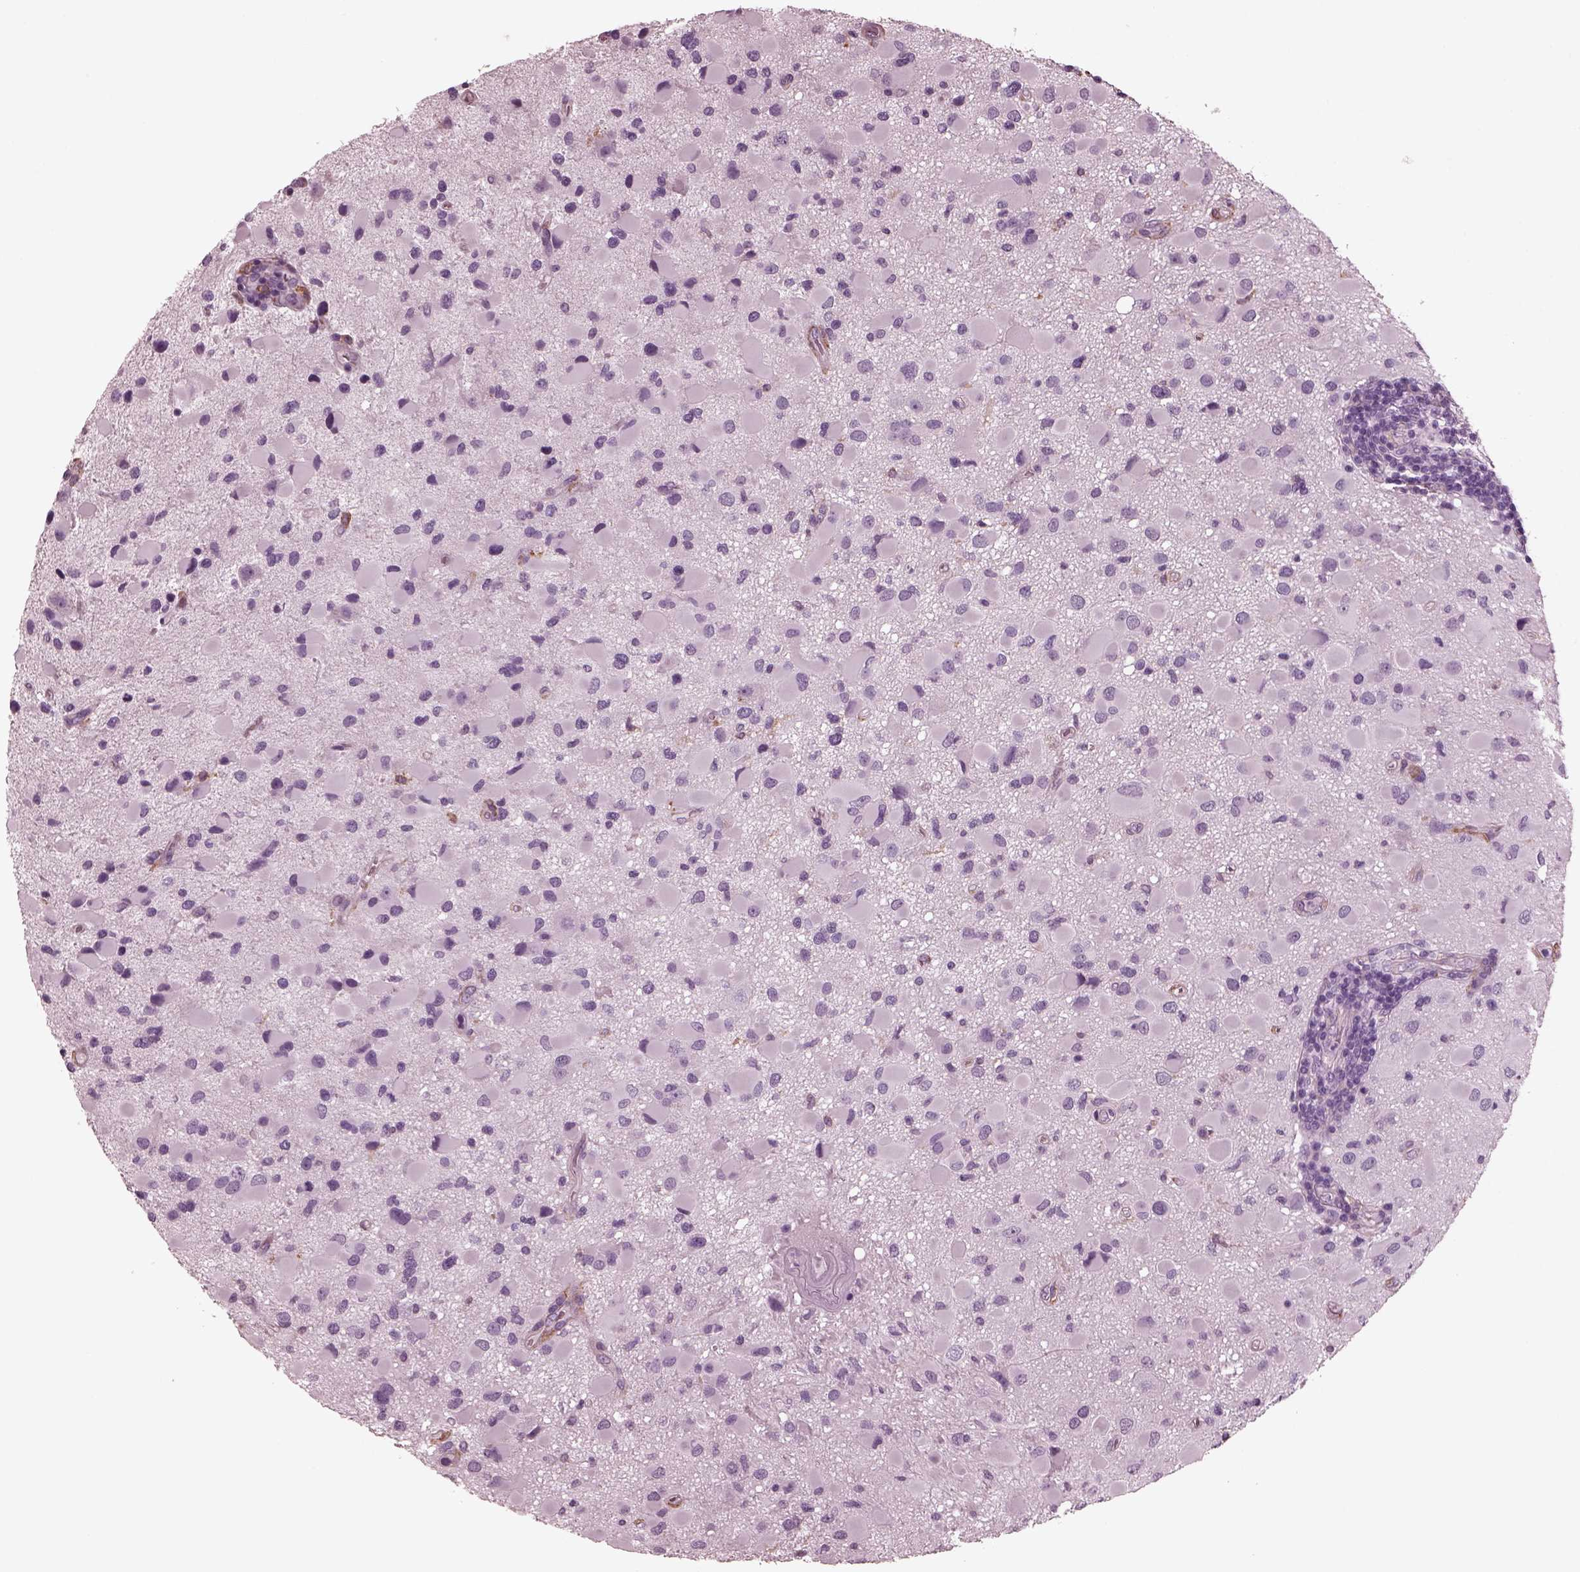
{"staining": {"intensity": "negative", "quantity": "none", "location": "none"}, "tissue": "glioma", "cell_type": "Tumor cells", "image_type": "cancer", "snomed": [{"axis": "morphology", "description": "Glioma, malignant, Low grade"}, {"axis": "topography", "description": "Brain"}], "caption": "This is an IHC micrograph of malignant low-grade glioma. There is no staining in tumor cells.", "gene": "CGA", "patient": {"sex": "female", "age": 32}}